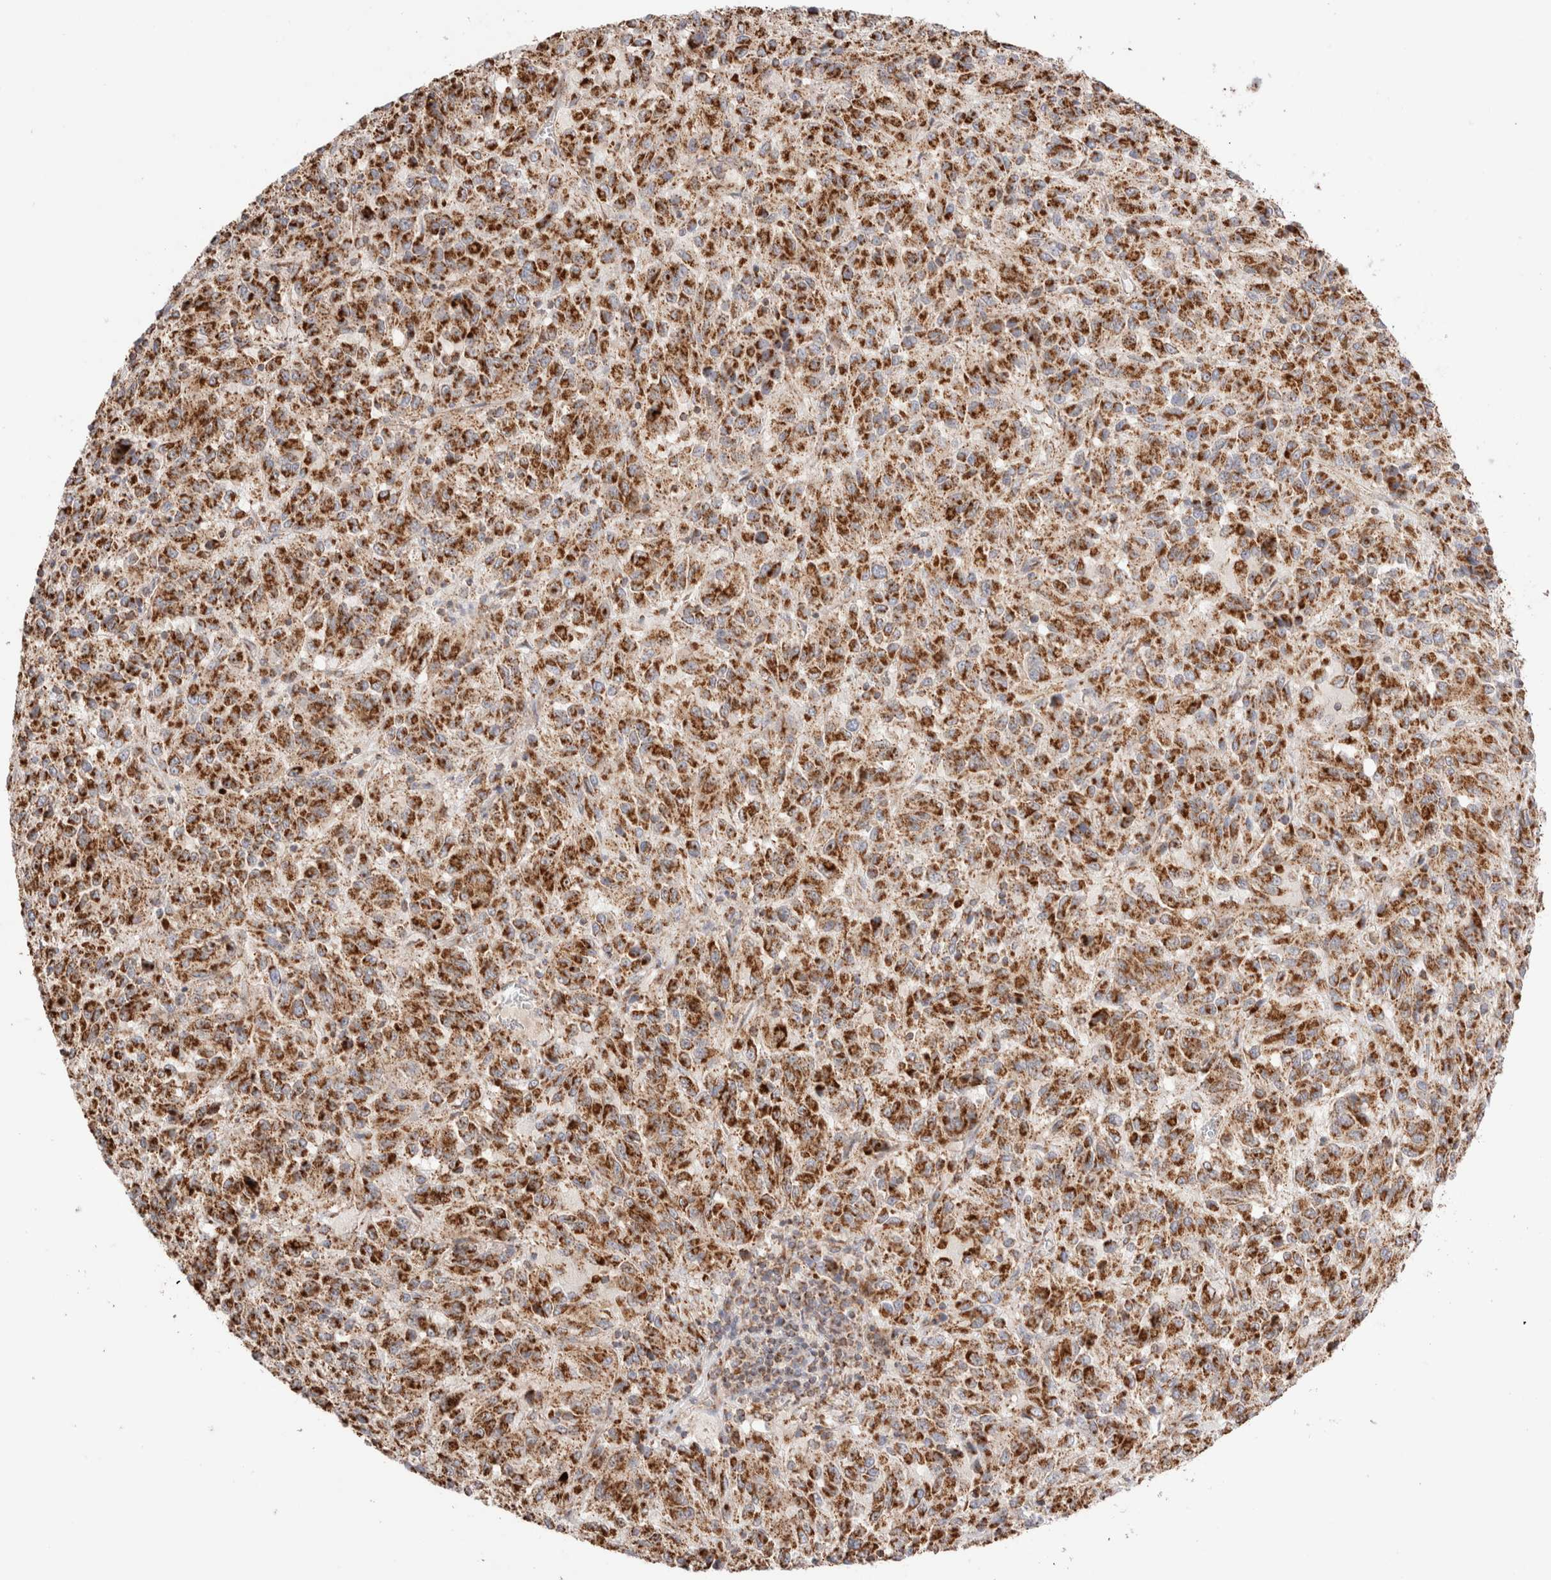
{"staining": {"intensity": "strong", "quantity": ">75%", "location": "cytoplasmic/membranous"}, "tissue": "melanoma", "cell_type": "Tumor cells", "image_type": "cancer", "snomed": [{"axis": "morphology", "description": "Malignant melanoma, Metastatic site"}, {"axis": "topography", "description": "Lung"}], "caption": "Immunohistochemical staining of human melanoma displays strong cytoplasmic/membranous protein expression in about >75% of tumor cells. The staining was performed using DAB to visualize the protein expression in brown, while the nuclei were stained in blue with hematoxylin (Magnification: 20x).", "gene": "TMPPE", "patient": {"sex": "male", "age": 64}}